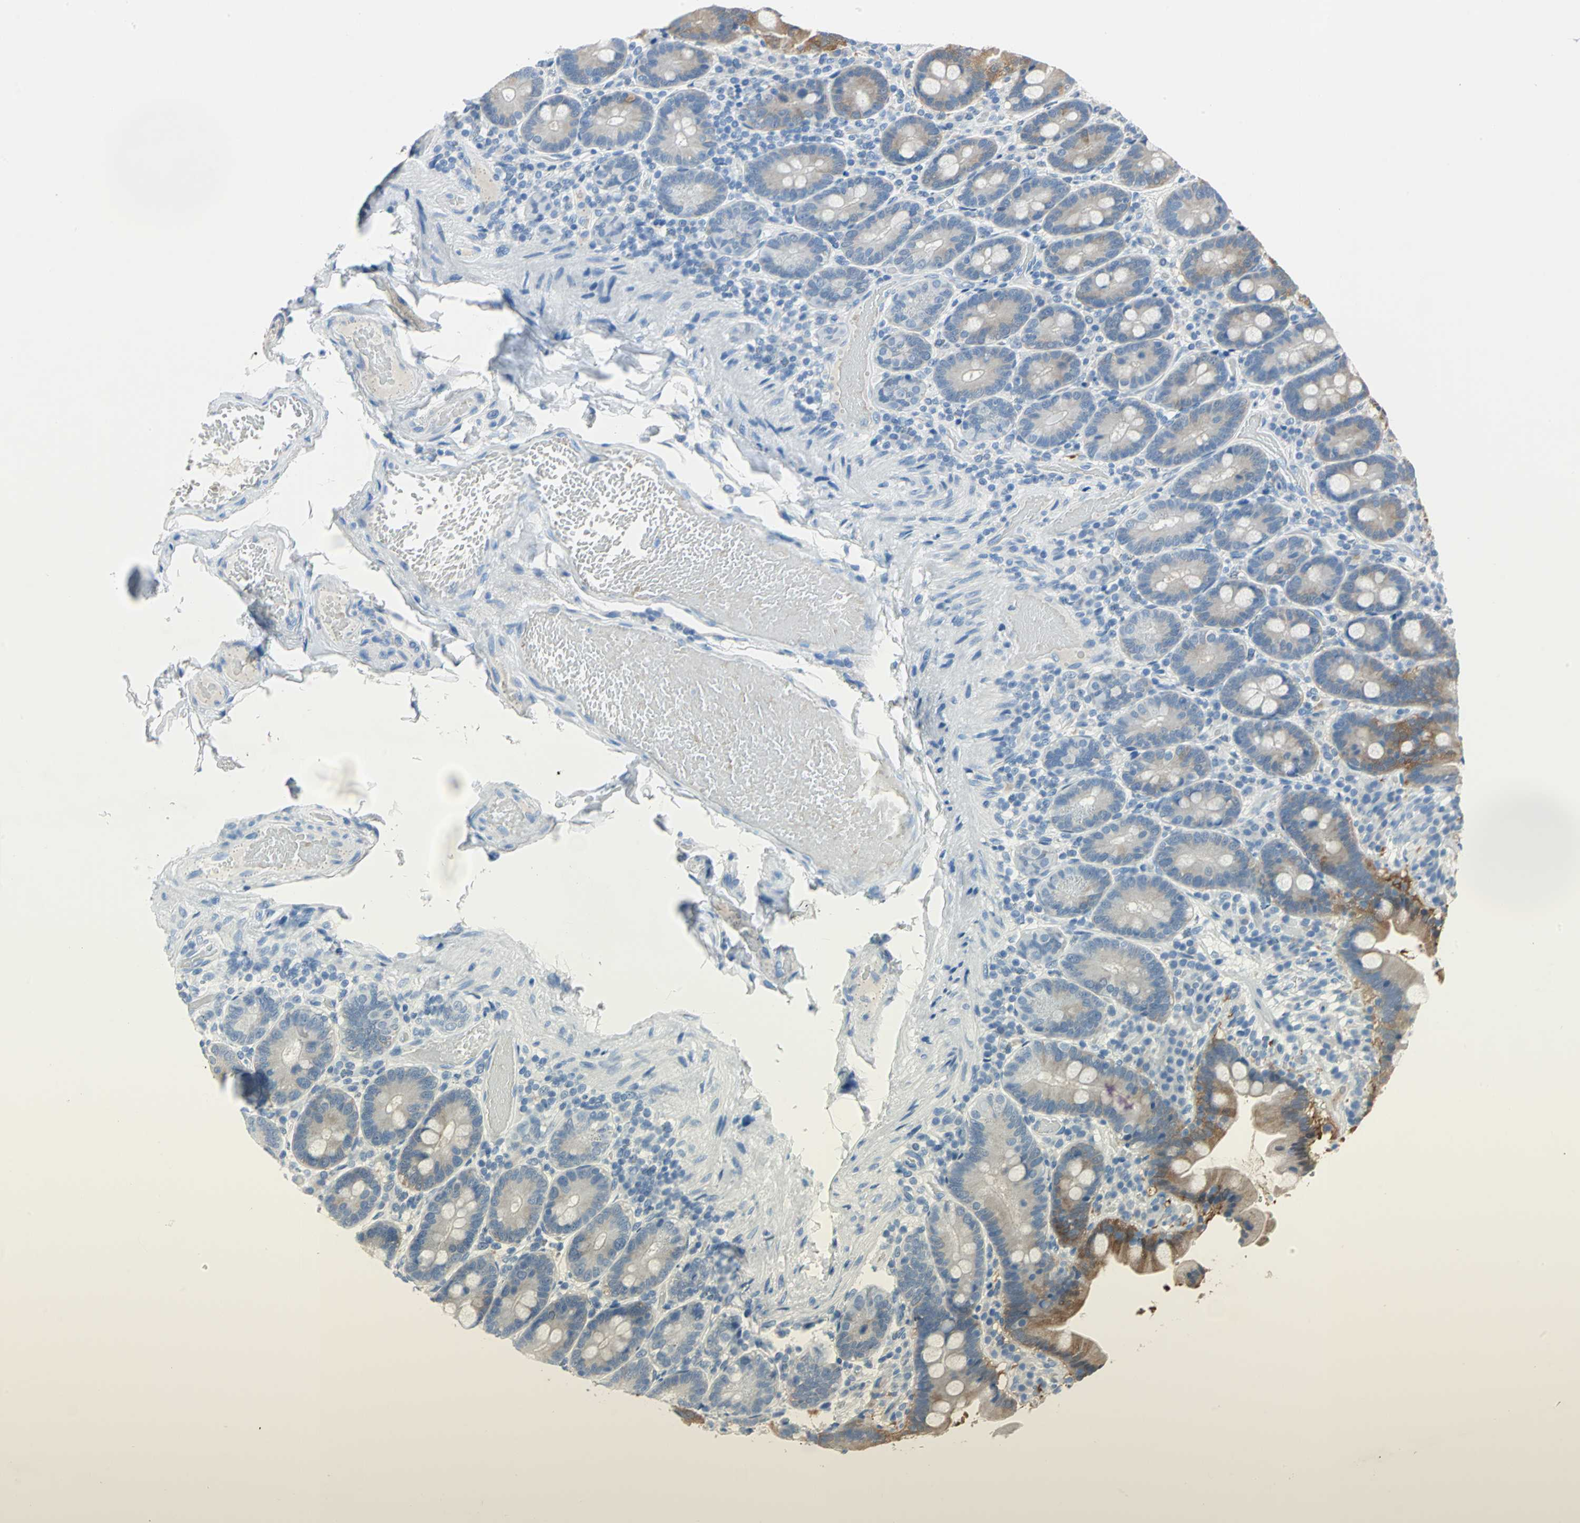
{"staining": {"intensity": "moderate", "quantity": "<25%", "location": "cytoplasmic/membranous"}, "tissue": "duodenum", "cell_type": "Glandular cells", "image_type": "normal", "snomed": [{"axis": "morphology", "description": "Normal tissue, NOS"}, {"axis": "topography", "description": "Duodenum"}], "caption": "This image shows IHC staining of unremarkable human duodenum, with low moderate cytoplasmic/membranous positivity in about <25% of glandular cells.", "gene": "PKLR", "patient": {"sex": "male", "age": 66}}